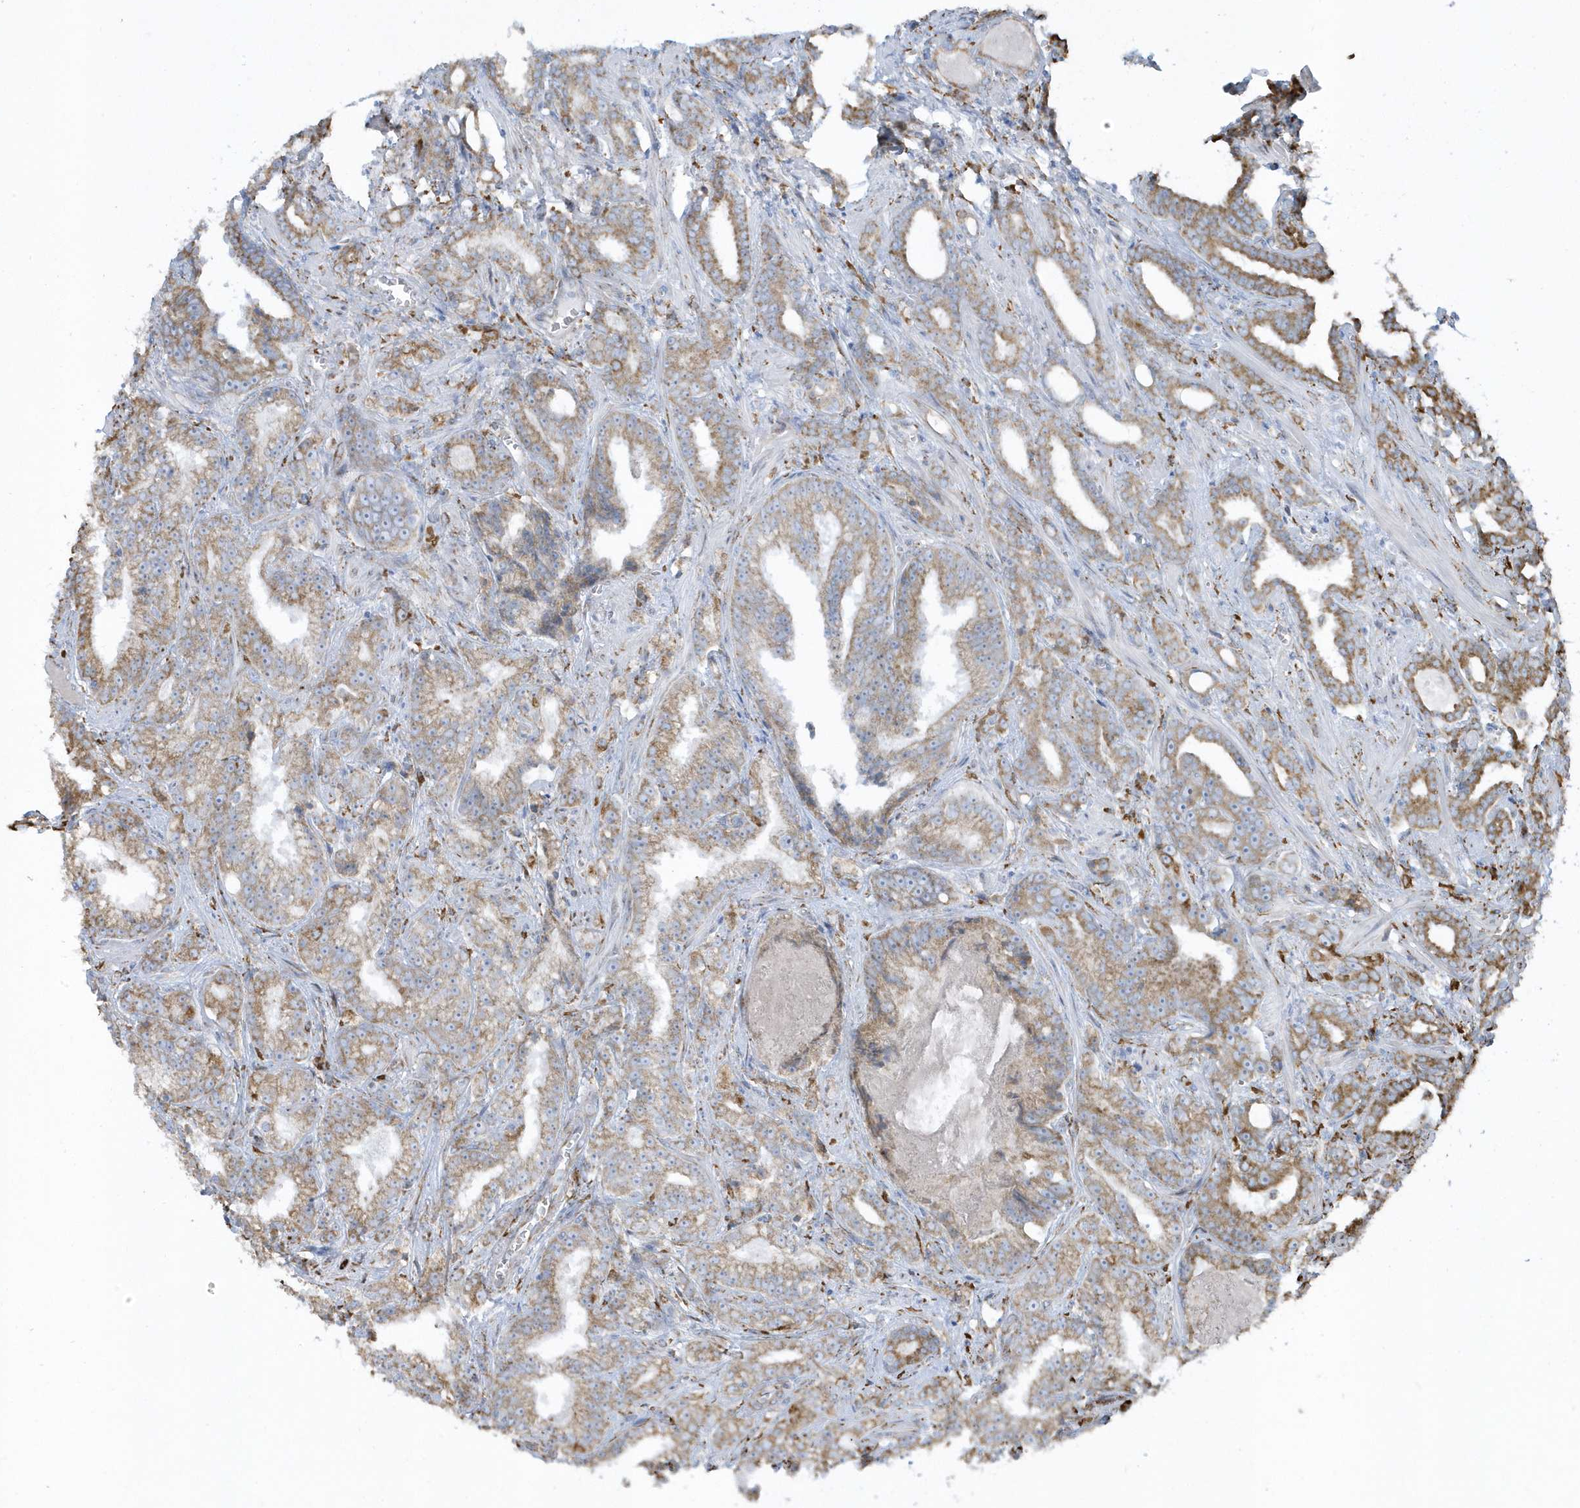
{"staining": {"intensity": "moderate", "quantity": ">75%", "location": "cytoplasmic/membranous"}, "tissue": "prostate cancer", "cell_type": "Tumor cells", "image_type": "cancer", "snomed": [{"axis": "morphology", "description": "Adenocarcinoma, High grade"}, {"axis": "topography", "description": "Prostate and seminal vesicle, NOS"}], "caption": "Human prostate cancer stained with a protein marker displays moderate staining in tumor cells.", "gene": "DCAF1", "patient": {"sex": "male", "age": 67}}